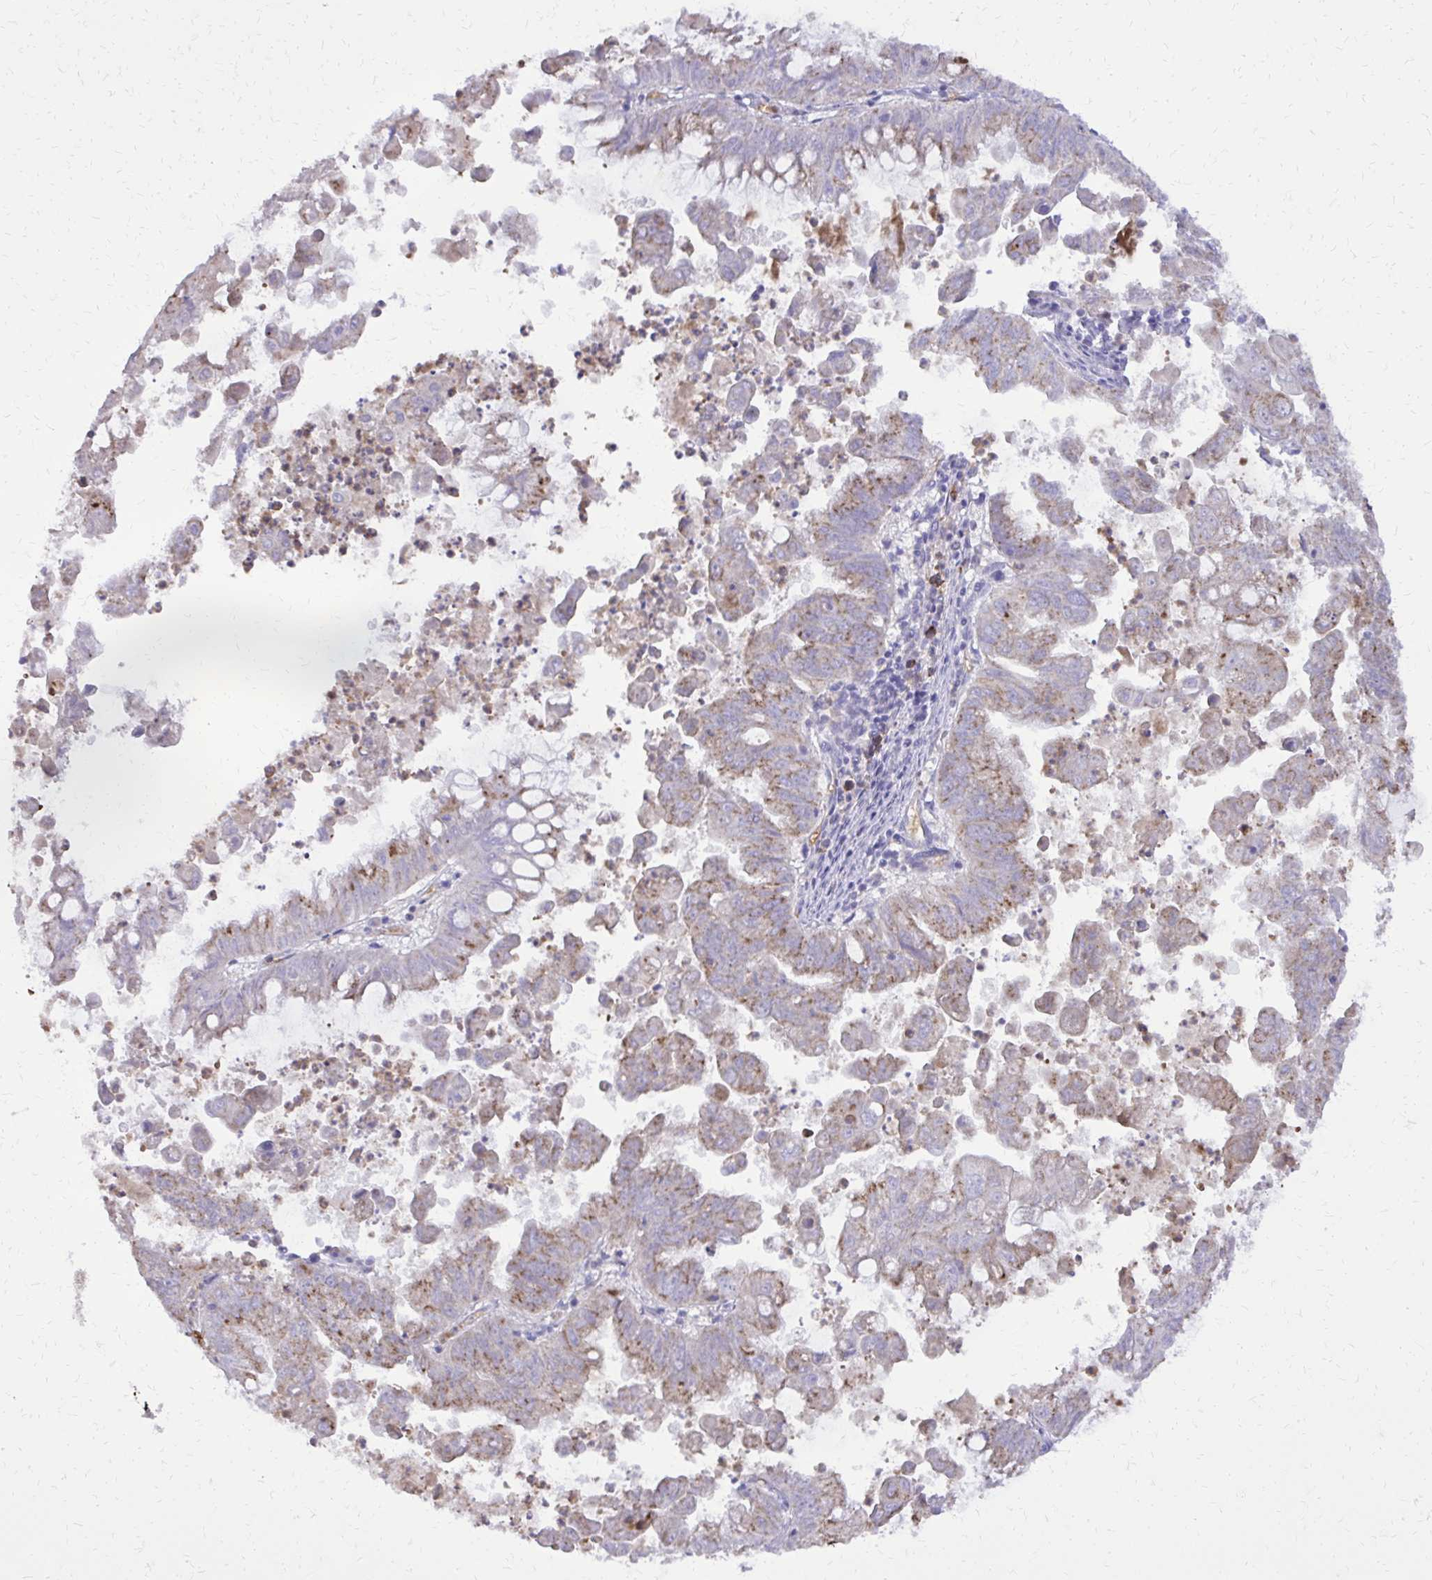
{"staining": {"intensity": "weak", "quantity": "25%-75%", "location": "cytoplasmic/membranous"}, "tissue": "stomach cancer", "cell_type": "Tumor cells", "image_type": "cancer", "snomed": [{"axis": "morphology", "description": "Adenocarcinoma, NOS"}, {"axis": "topography", "description": "Stomach, upper"}], "caption": "Immunohistochemistry (IHC) (DAB) staining of stomach cancer shows weak cytoplasmic/membranous protein positivity in approximately 25%-75% of tumor cells.", "gene": "CAT", "patient": {"sex": "male", "age": 80}}